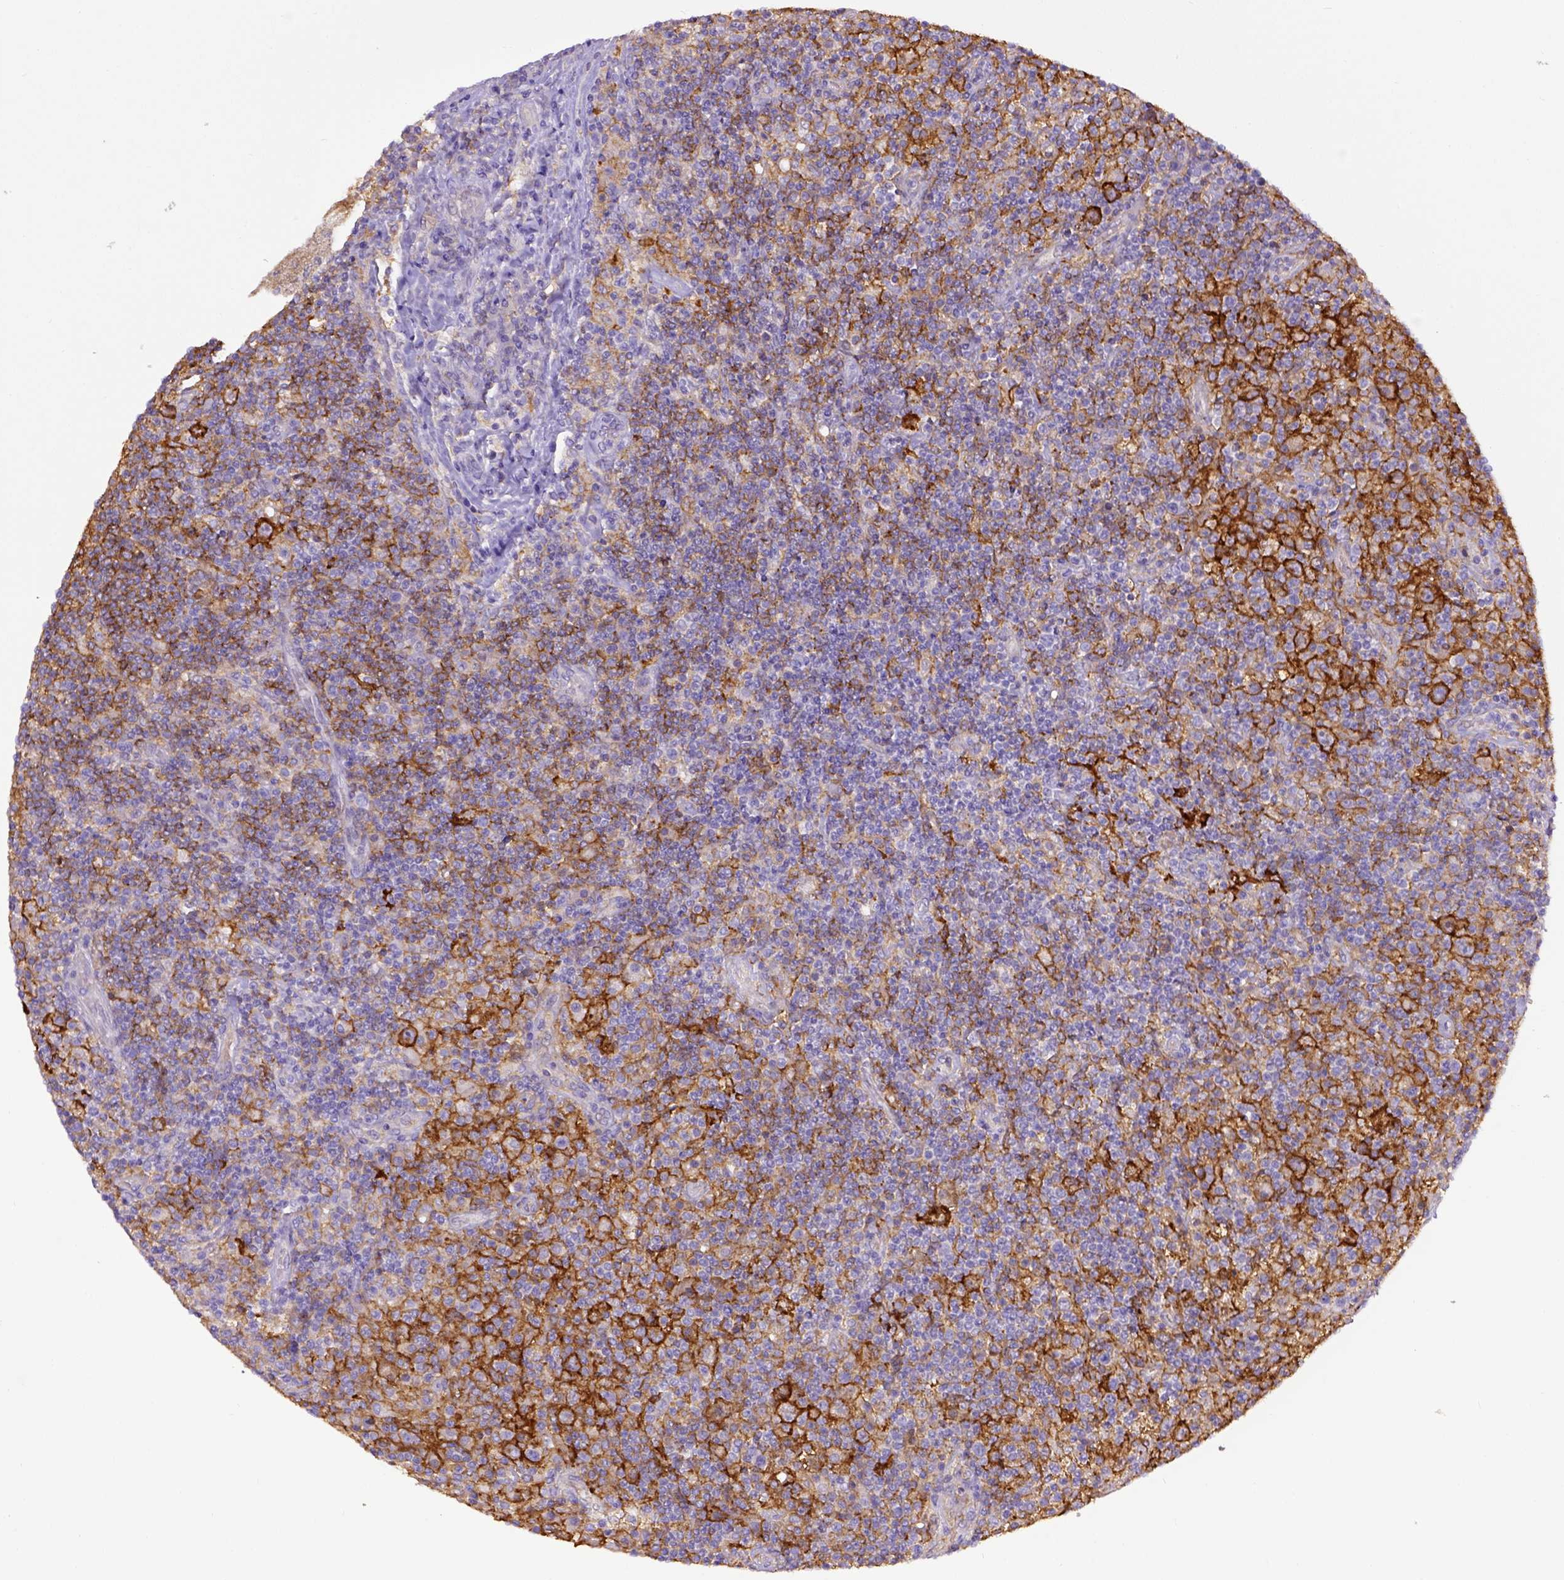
{"staining": {"intensity": "strong", "quantity": ">75%", "location": "cytoplasmic/membranous"}, "tissue": "lymphoma", "cell_type": "Tumor cells", "image_type": "cancer", "snomed": [{"axis": "morphology", "description": "Hodgkin's disease, NOS"}, {"axis": "topography", "description": "Lymph node"}], "caption": "IHC of lymphoma shows high levels of strong cytoplasmic/membranous expression in about >75% of tumor cells.", "gene": "CD40", "patient": {"sex": "male", "age": 70}}